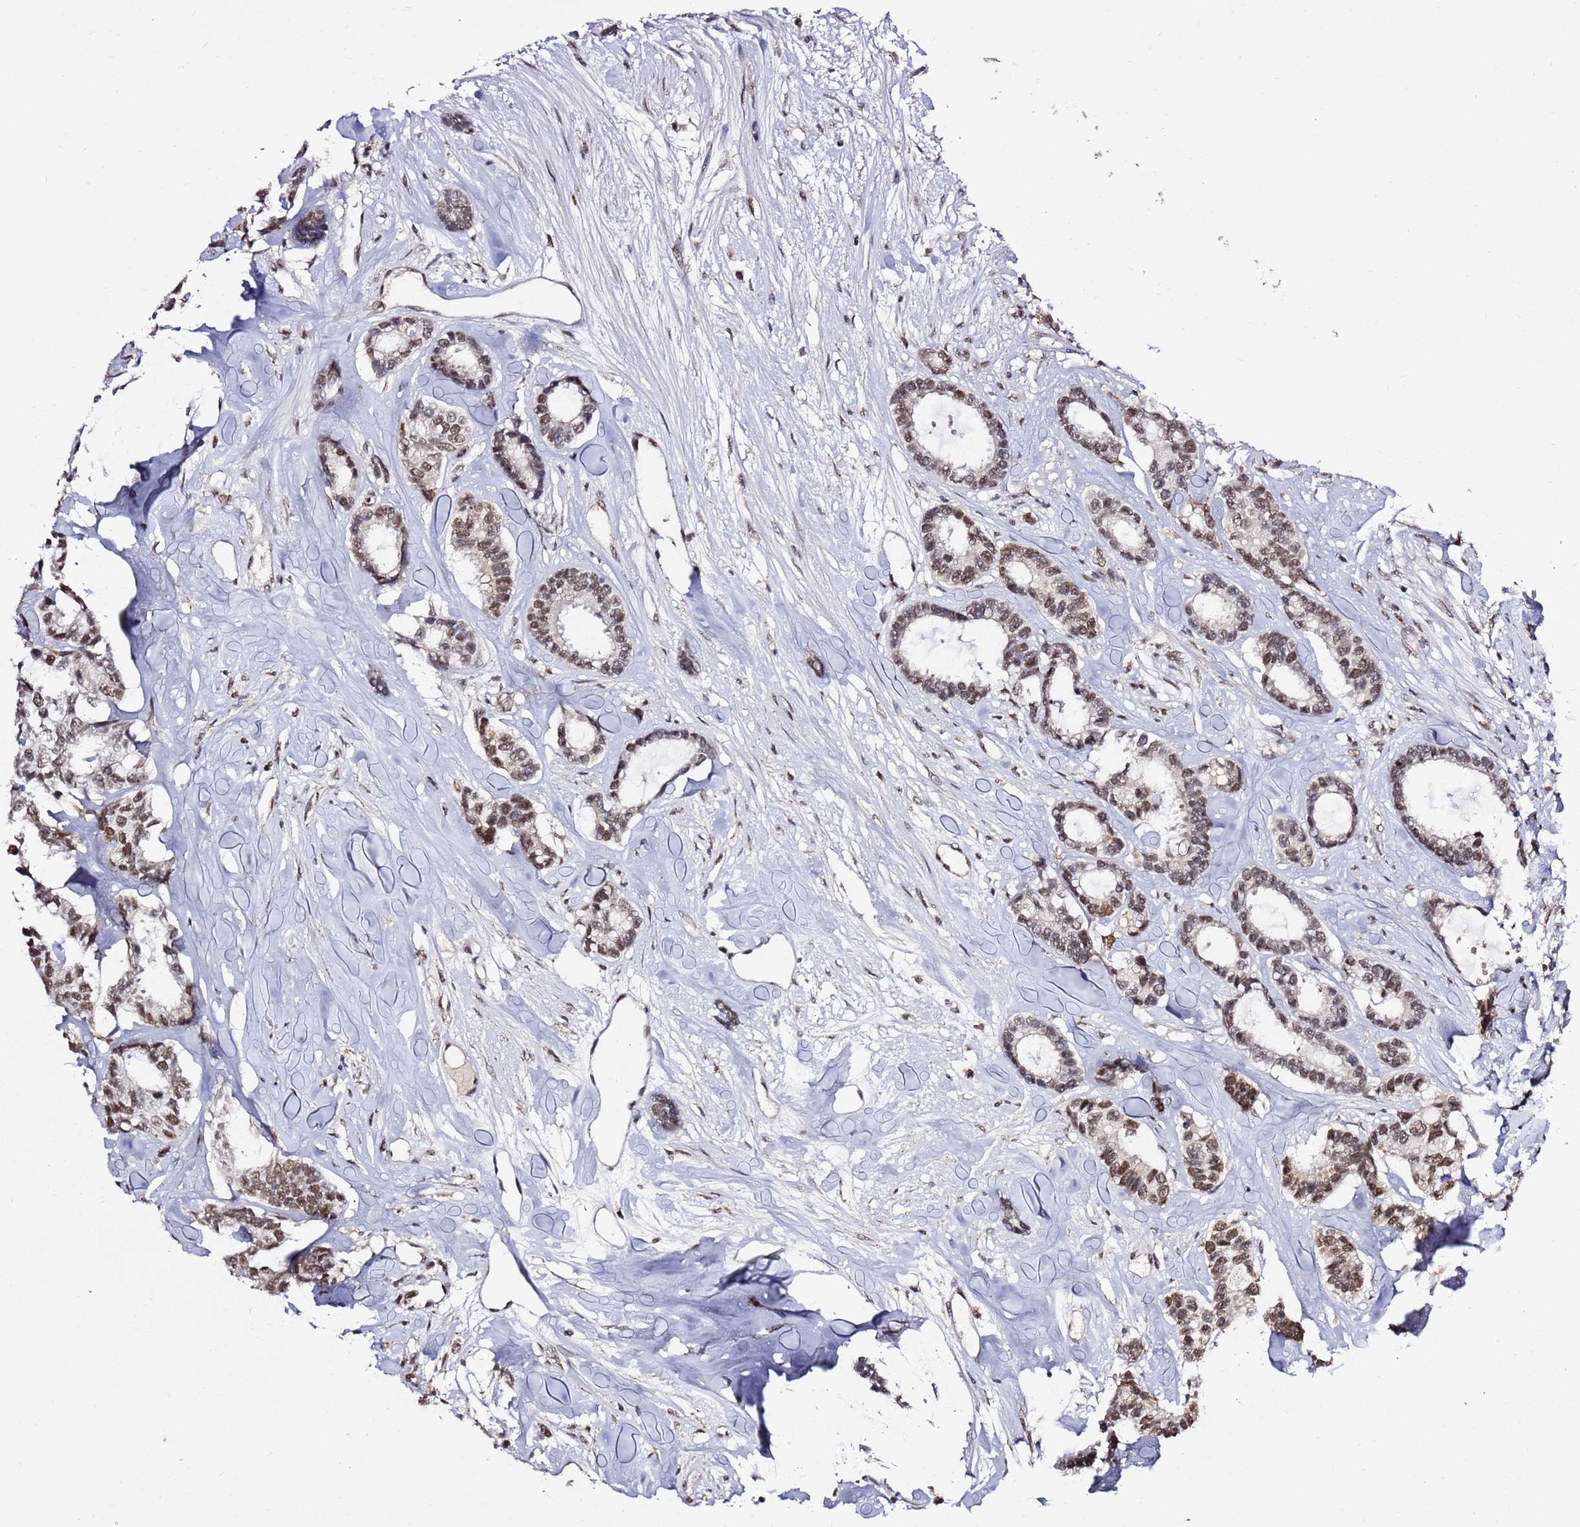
{"staining": {"intensity": "moderate", "quantity": ">75%", "location": "nuclear"}, "tissue": "breast cancer", "cell_type": "Tumor cells", "image_type": "cancer", "snomed": [{"axis": "morphology", "description": "Duct carcinoma"}, {"axis": "topography", "description": "Breast"}], "caption": "The micrograph demonstrates immunohistochemical staining of breast invasive ductal carcinoma. There is moderate nuclear positivity is present in about >75% of tumor cells.", "gene": "AKAP8L", "patient": {"sex": "female", "age": 87}}